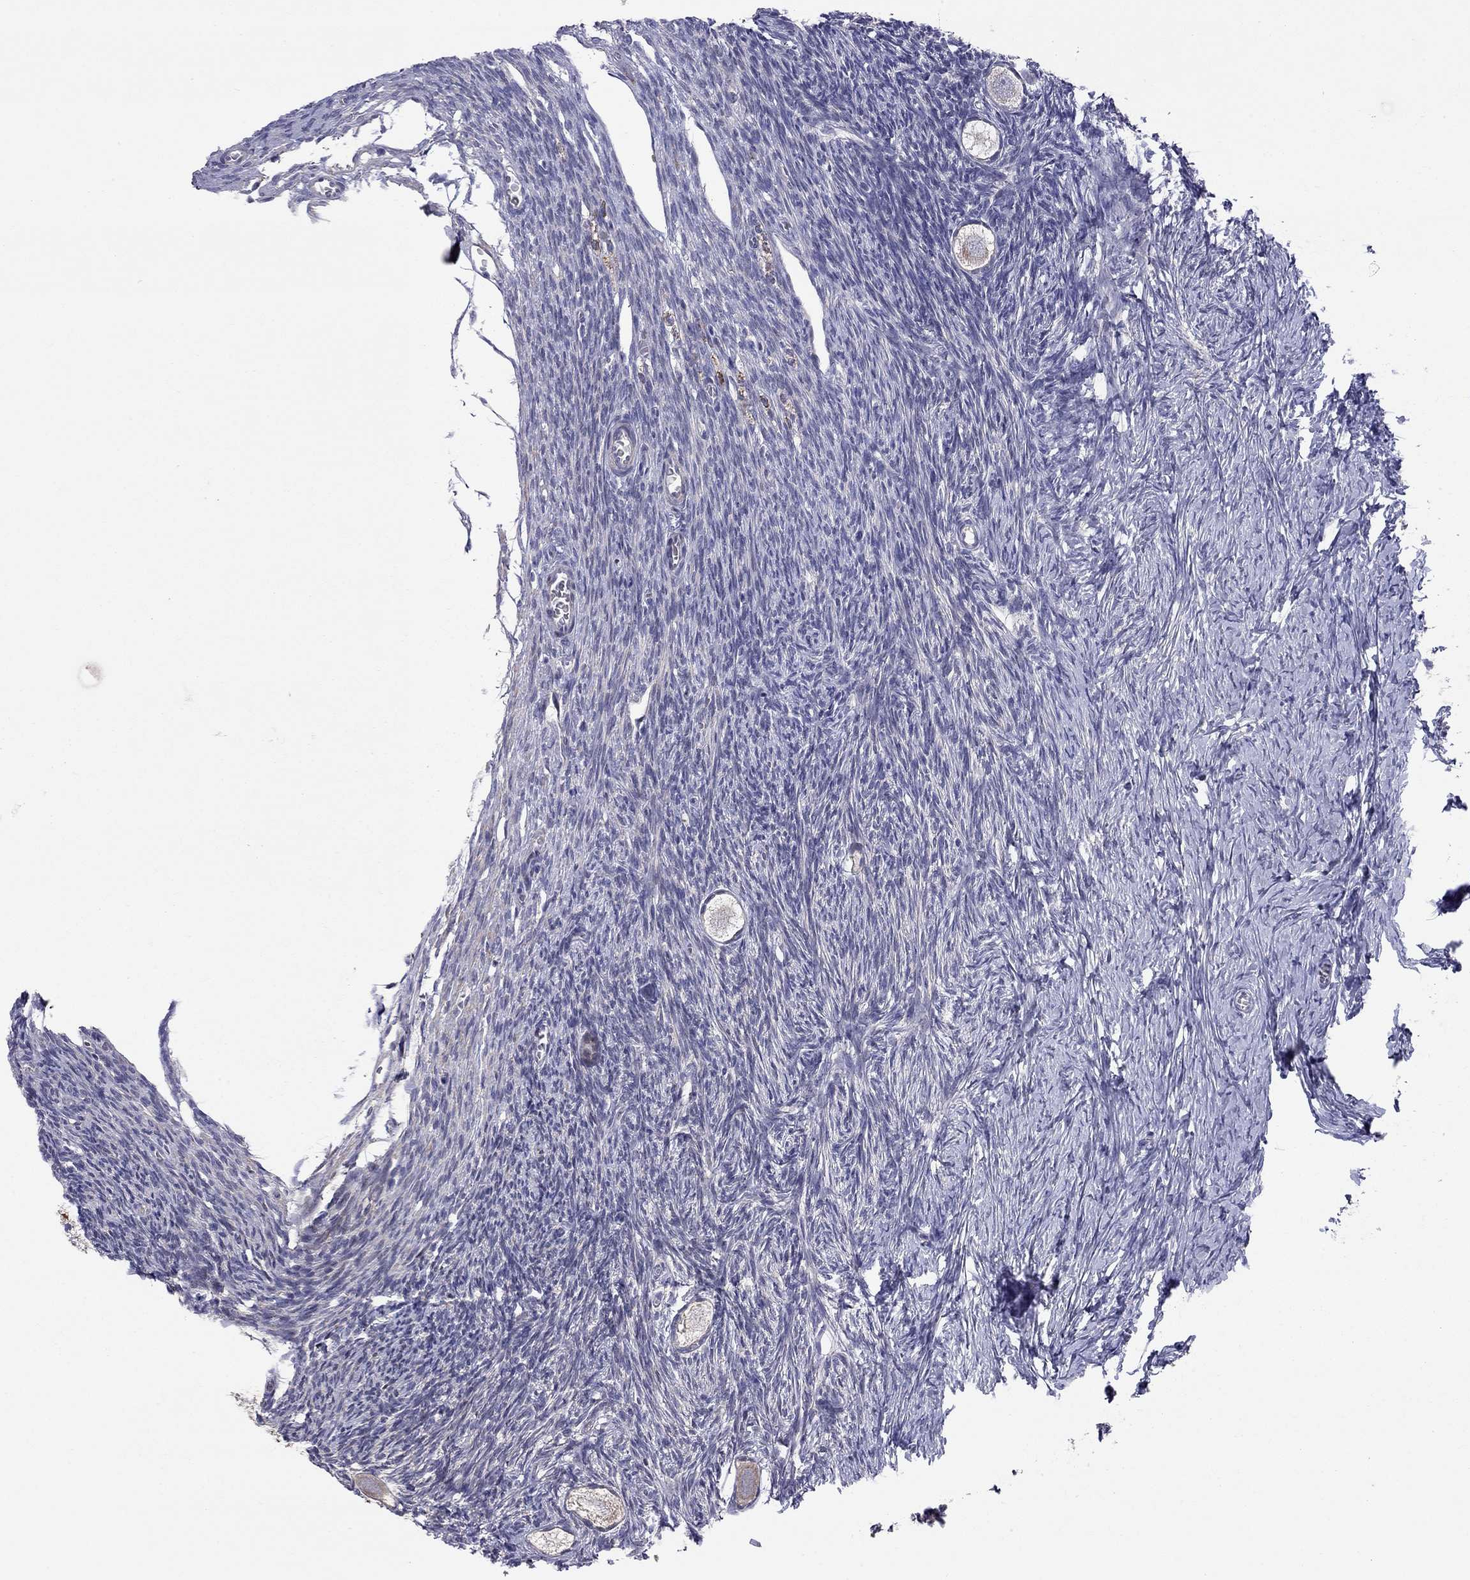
{"staining": {"intensity": "strong", "quantity": "25%-75%", "location": "cytoplasmic/membranous"}, "tissue": "ovary", "cell_type": "Follicle cells", "image_type": "normal", "snomed": [{"axis": "morphology", "description": "Normal tissue, NOS"}, {"axis": "topography", "description": "Ovary"}], "caption": "Protein expression analysis of unremarkable ovary exhibits strong cytoplasmic/membranous positivity in about 25%-75% of follicle cells.", "gene": "SYTL2", "patient": {"sex": "female", "age": 27}}